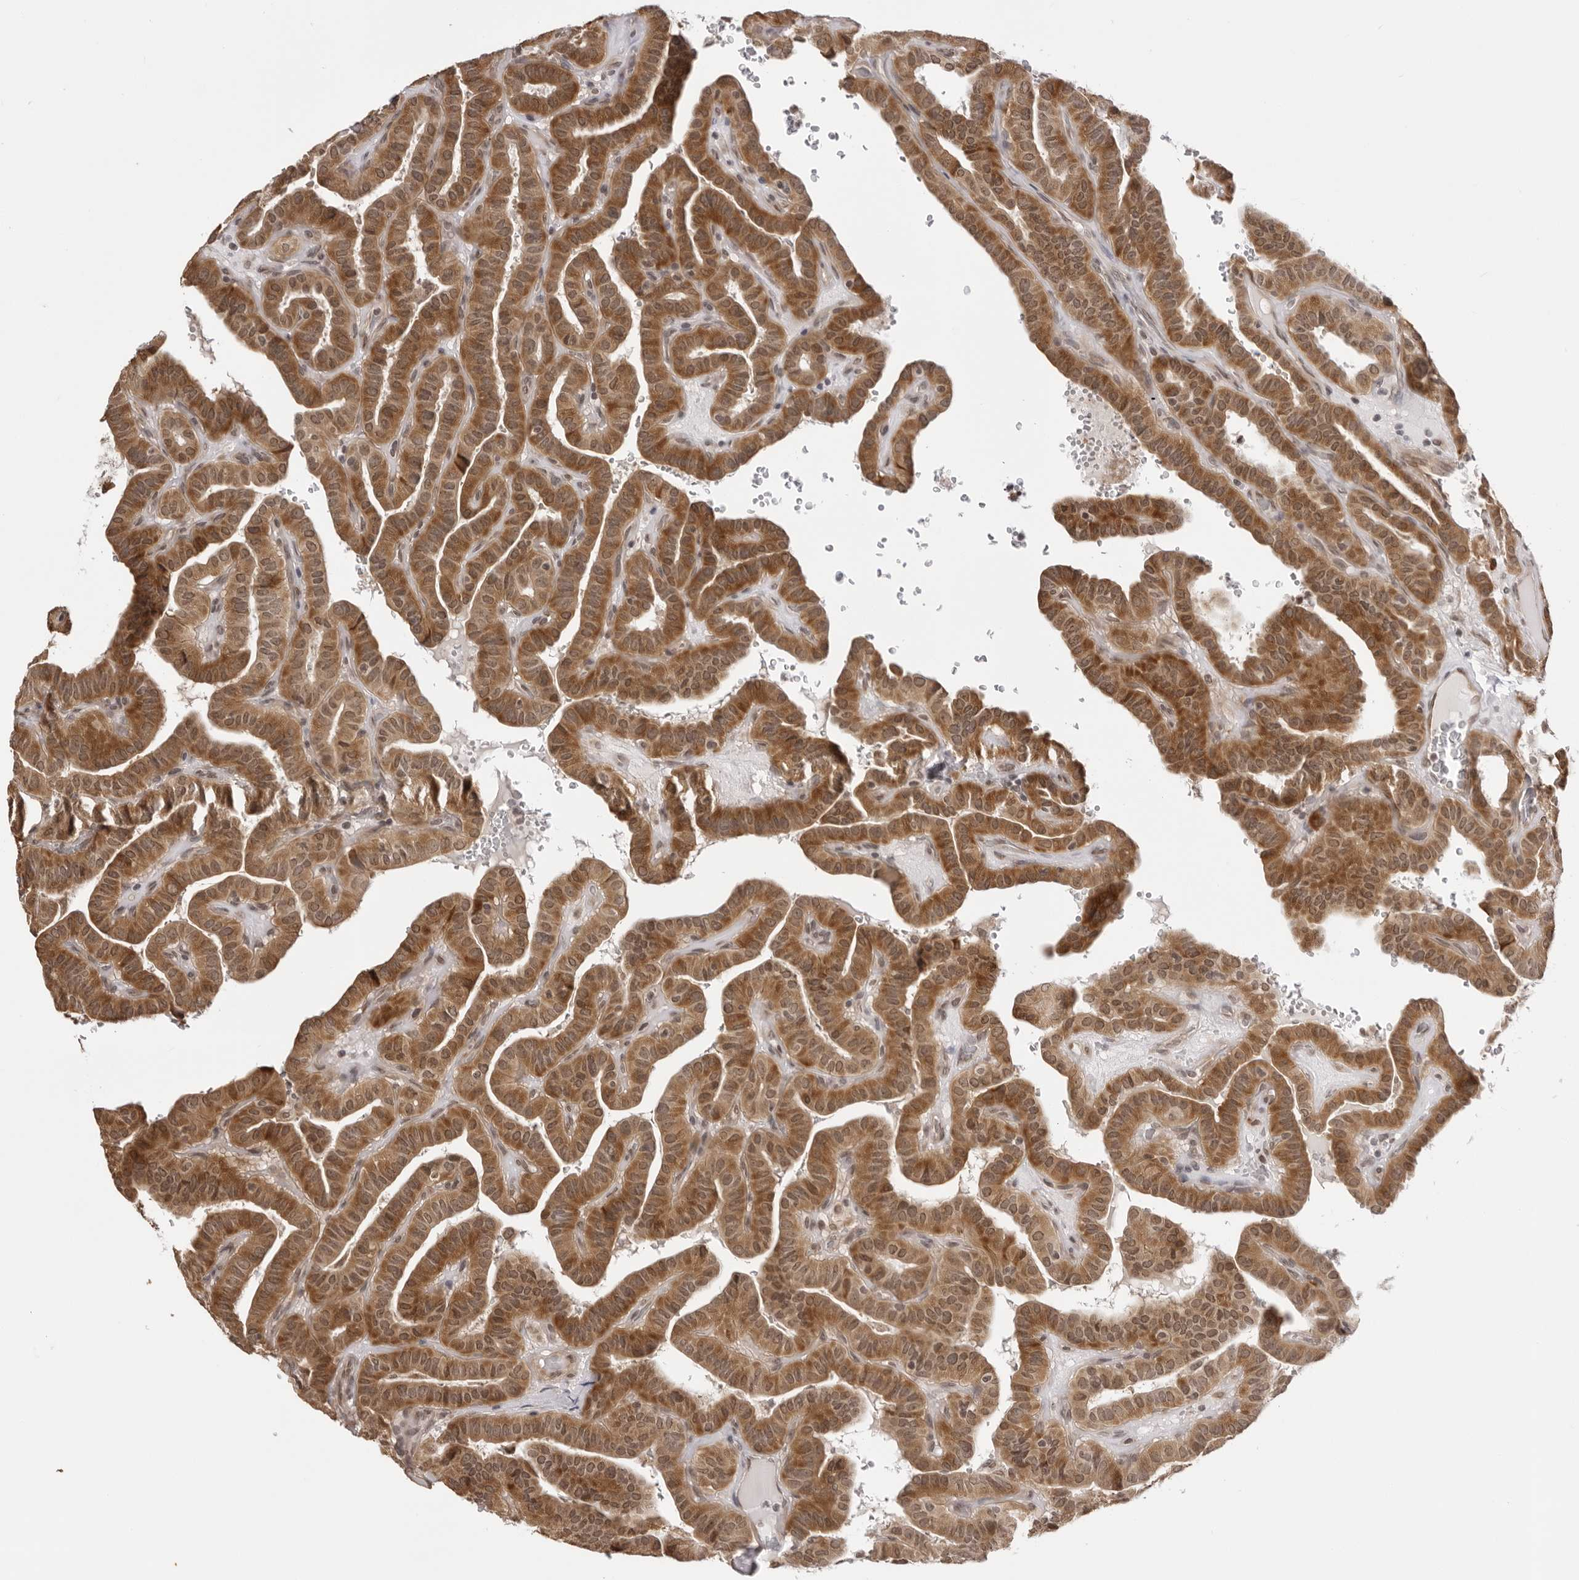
{"staining": {"intensity": "moderate", "quantity": ">75%", "location": "cytoplasmic/membranous"}, "tissue": "thyroid cancer", "cell_type": "Tumor cells", "image_type": "cancer", "snomed": [{"axis": "morphology", "description": "Papillary adenocarcinoma, NOS"}, {"axis": "topography", "description": "Thyroid gland"}], "caption": "Immunohistochemical staining of human thyroid papillary adenocarcinoma demonstrates medium levels of moderate cytoplasmic/membranous staining in about >75% of tumor cells. The staining is performed using DAB brown chromogen to label protein expression. The nuclei are counter-stained blue using hematoxylin.", "gene": "ZC3H11A", "patient": {"sex": "male", "age": 77}}